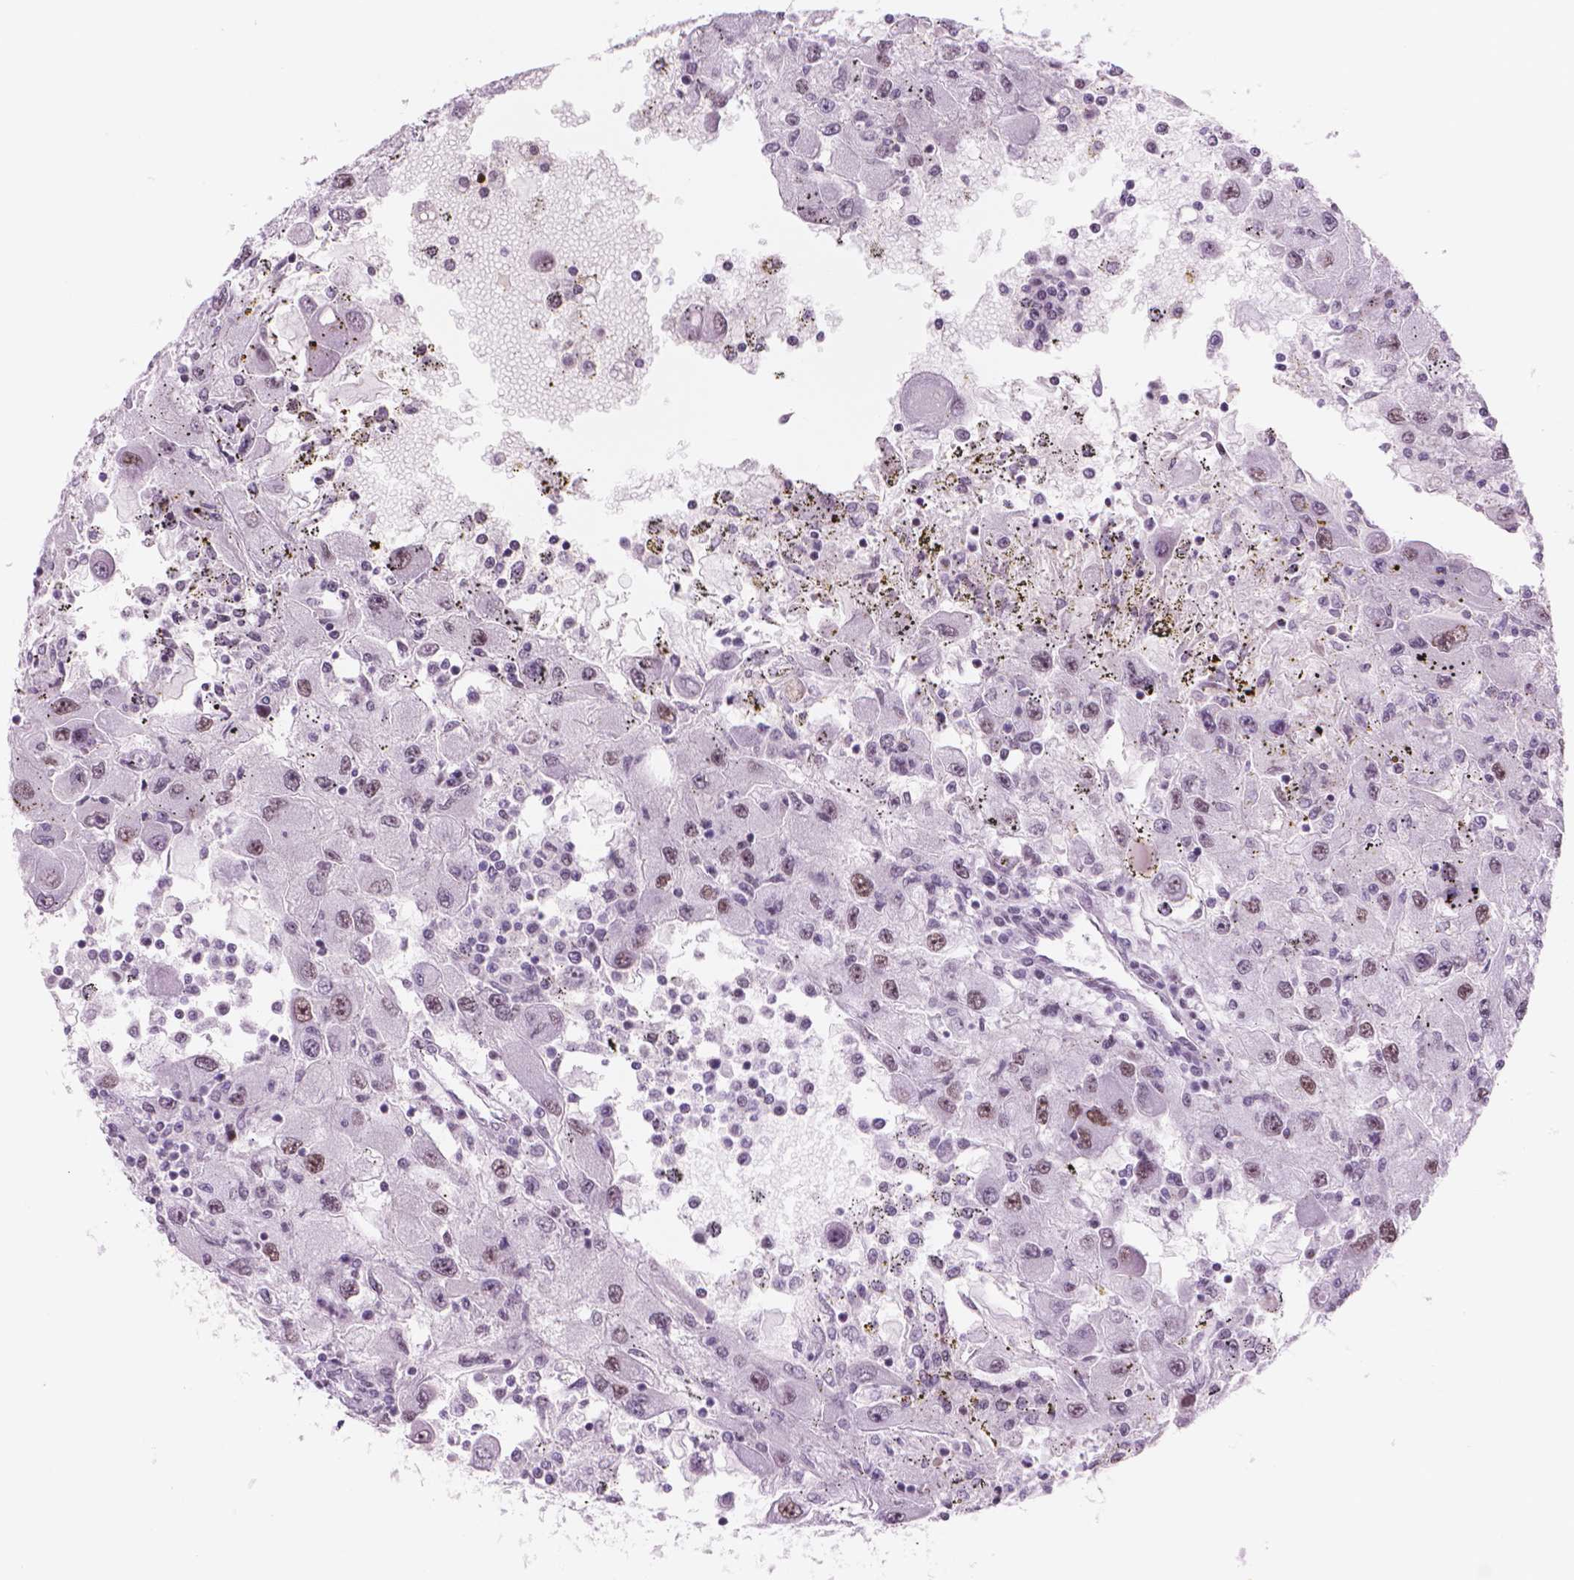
{"staining": {"intensity": "moderate", "quantity": "<25%", "location": "nuclear"}, "tissue": "renal cancer", "cell_type": "Tumor cells", "image_type": "cancer", "snomed": [{"axis": "morphology", "description": "Adenocarcinoma, NOS"}, {"axis": "topography", "description": "Kidney"}], "caption": "Renal cancer stained for a protein (brown) reveals moderate nuclear positive staining in approximately <25% of tumor cells.", "gene": "POLR3D", "patient": {"sex": "female", "age": 67}}